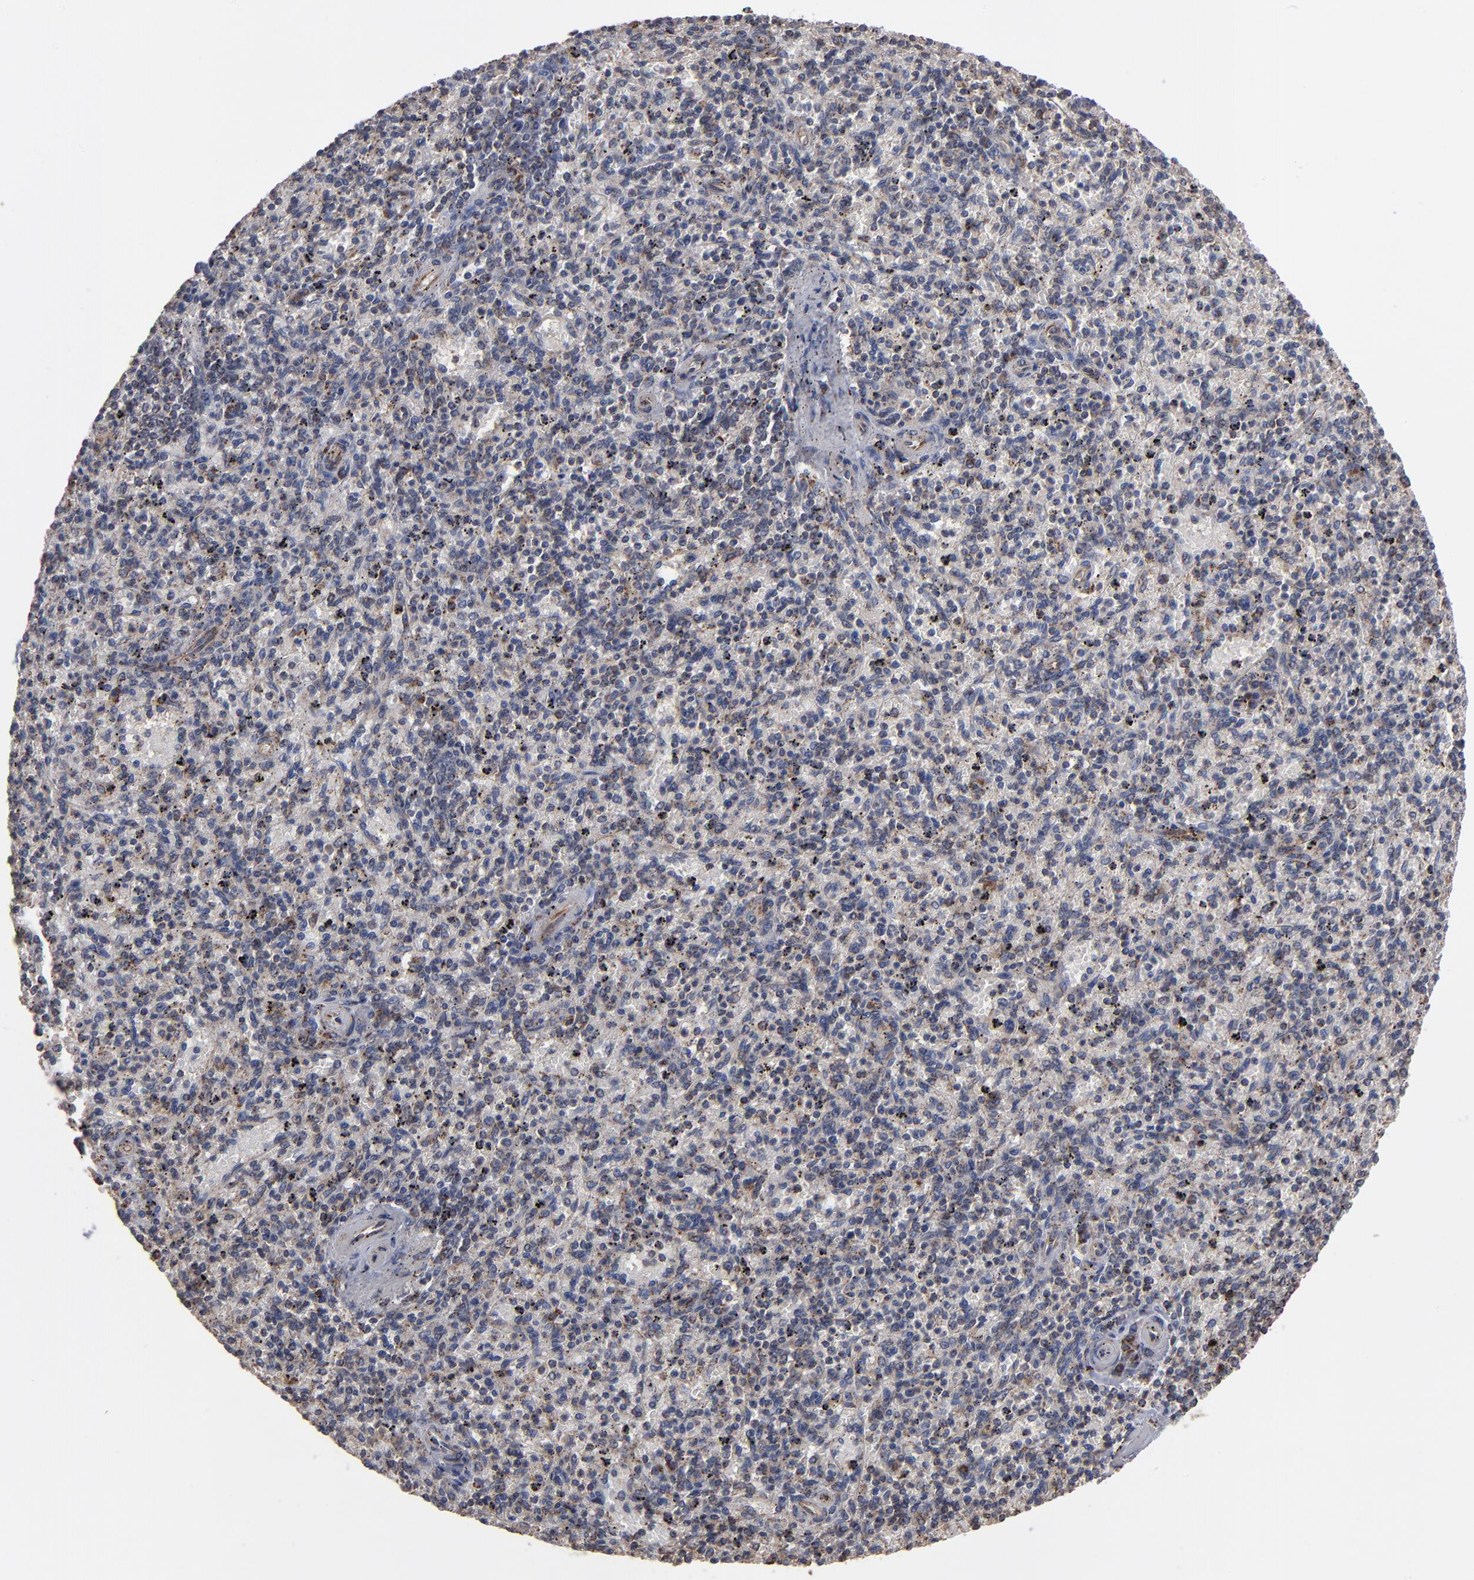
{"staining": {"intensity": "moderate", "quantity": "<25%", "location": "cytoplasmic/membranous"}, "tissue": "spleen", "cell_type": "Cells in red pulp", "image_type": "normal", "snomed": [{"axis": "morphology", "description": "Normal tissue, NOS"}, {"axis": "topography", "description": "Spleen"}], "caption": "Protein staining of normal spleen exhibits moderate cytoplasmic/membranous positivity in about <25% of cells in red pulp.", "gene": "MIPOL1", "patient": {"sex": "male", "age": 72}}